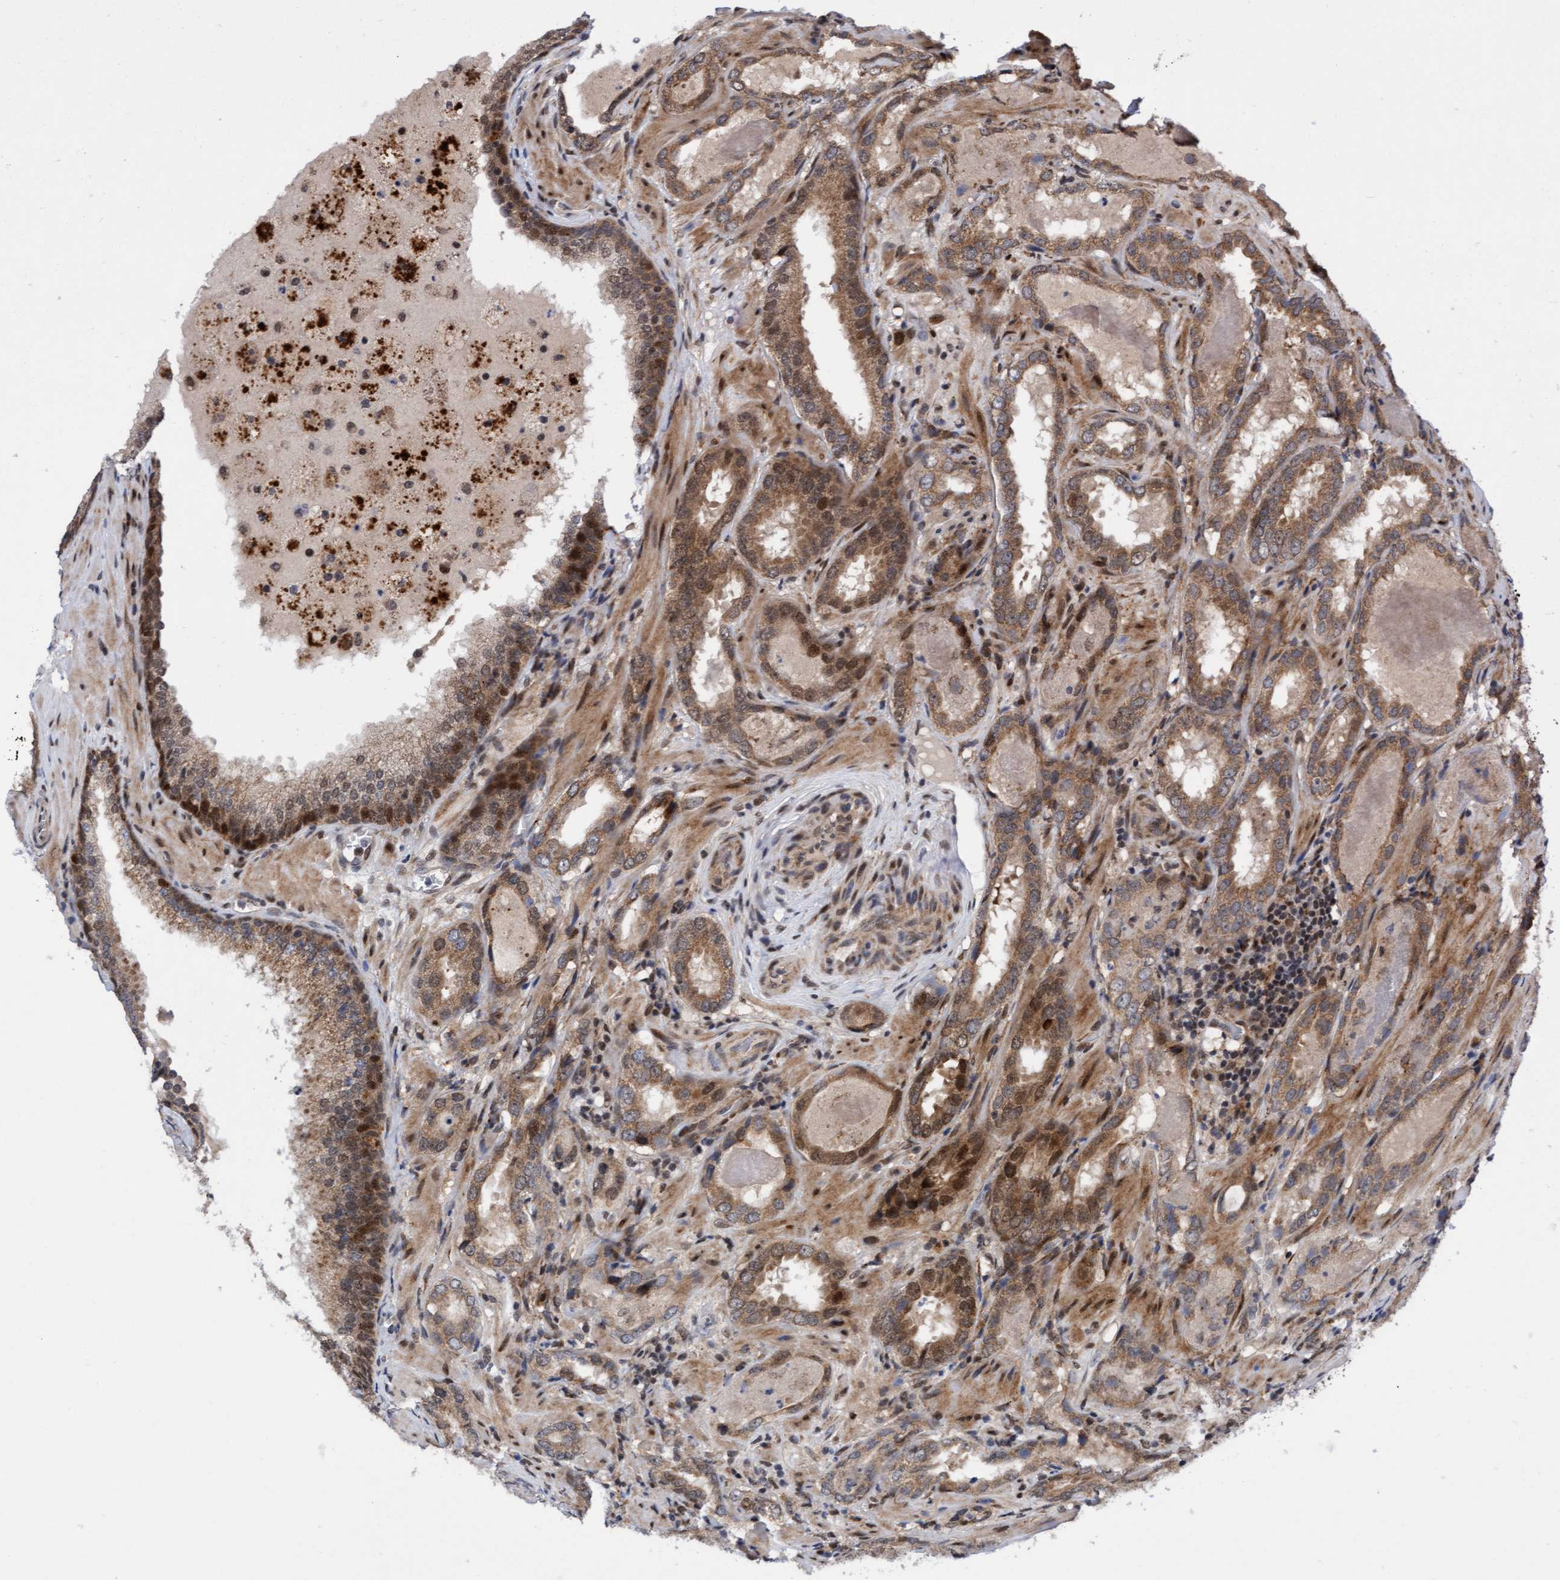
{"staining": {"intensity": "moderate", "quantity": ">75%", "location": "cytoplasmic/membranous"}, "tissue": "prostate cancer", "cell_type": "Tumor cells", "image_type": "cancer", "snomed": [{"axis": "morphology", "description": "Adenocarcinoma, Low grade"}, {"axis": "topography", "description": "Prostate"}], "caption": "Brown immunohistochemical staining in prostate adenocarcinoma (low-grade) reveals moderate cytoplasmic/membranous staining in approximately >75% of tumor cells.", "gene": "TANC2", "patient": {"sex": "male", "age": 51}}